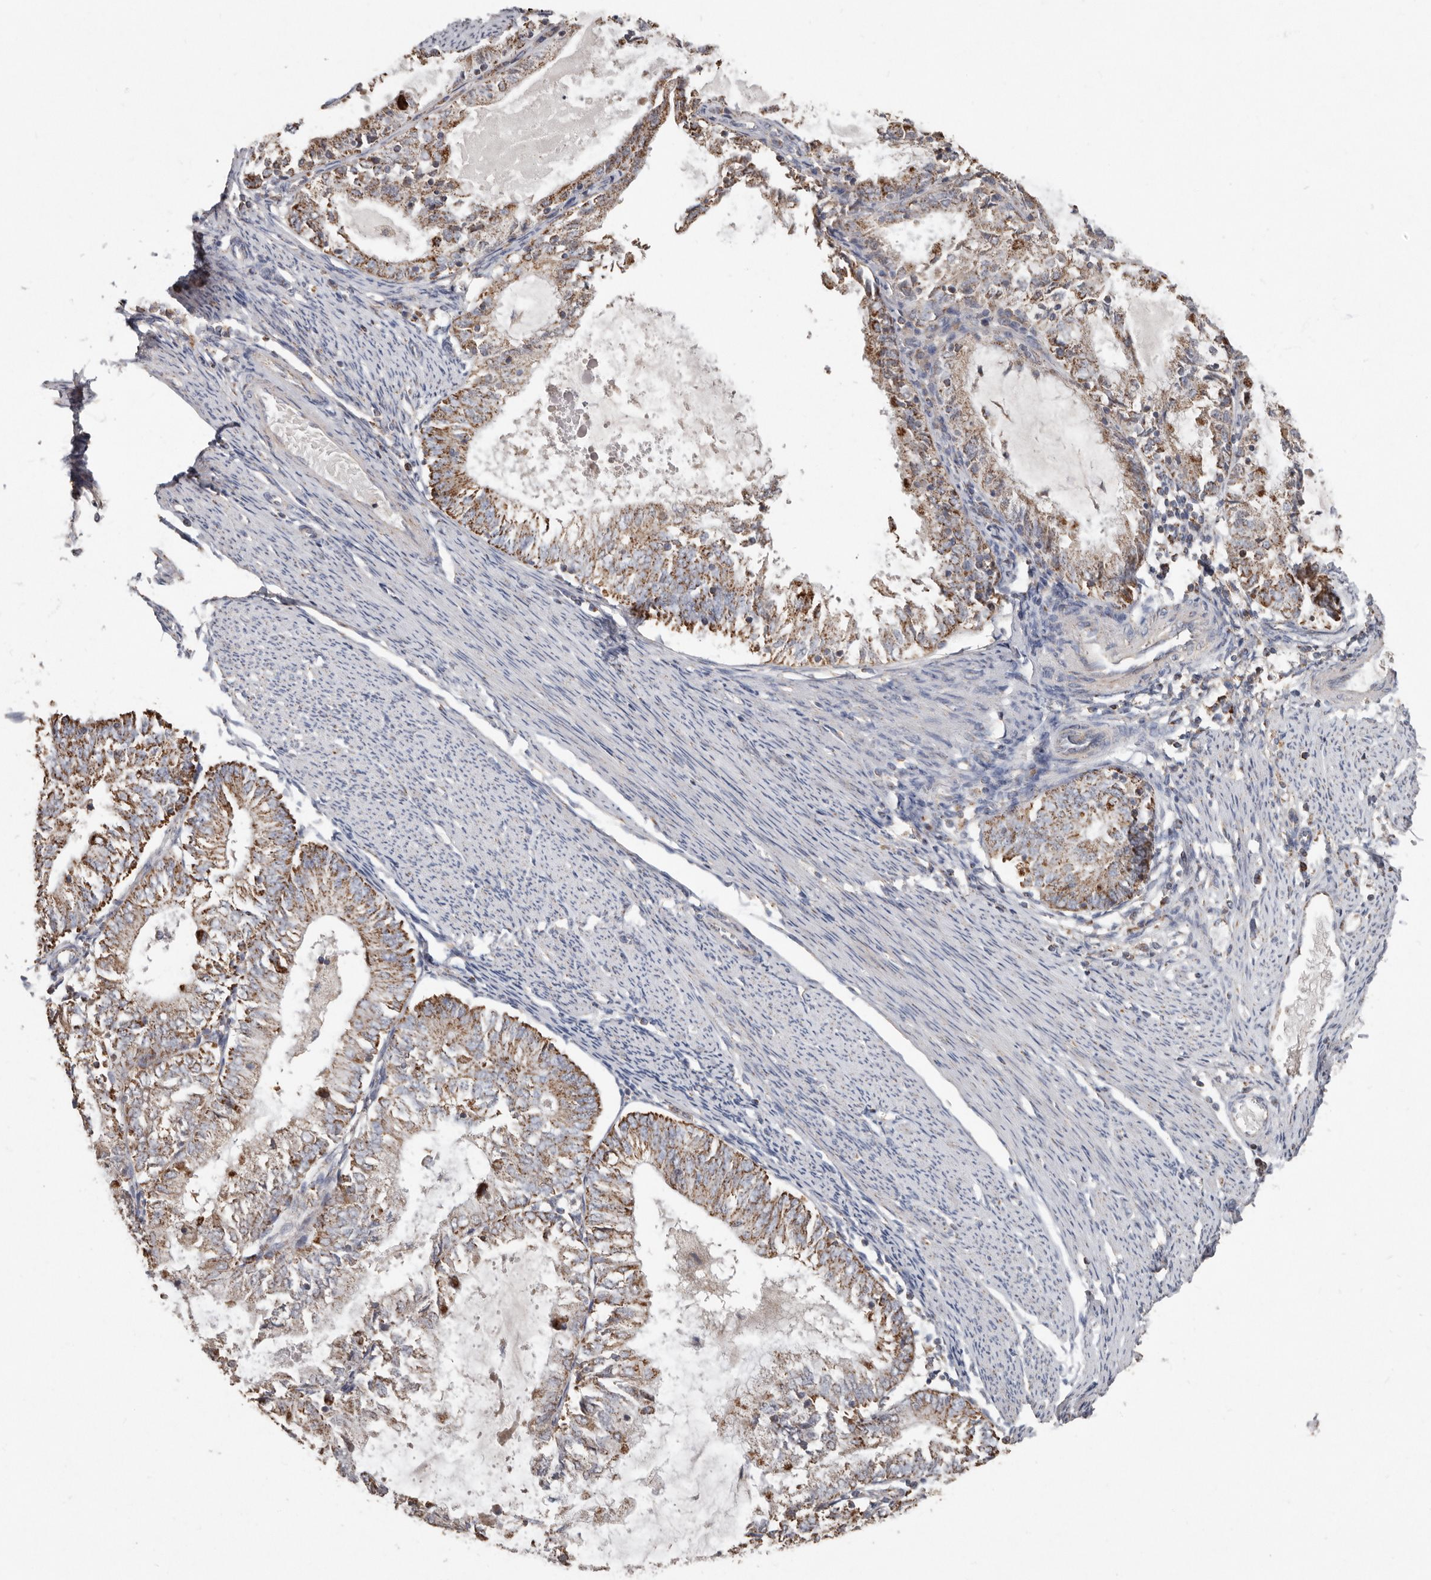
{"staining": {"intensity": "moderate", "quantity": ">75%", "location": "cytoplasmic/membranous"}, "tissue": "endometrial cancer", "cell_type": "Tumor cells", "image_type": "cancer", "snomed": [{"axis": "morphology", "description": "Adenocarcinoma, NOS"}, {"axis": "topography", "description": "Endometrium"}], "caption": "IHC image of neoplastic tissue: human adenocarcinoma (endometrial) stained using immunohistochemistry displays medium levels of moderate protein expression localized specifically in the cytoplasmic/membranous of tumor cells, appearing as a cytoplasmic/membranous brown color.", "gene": "KIF26B", "patient": {"sex": "female", "age": 57}}